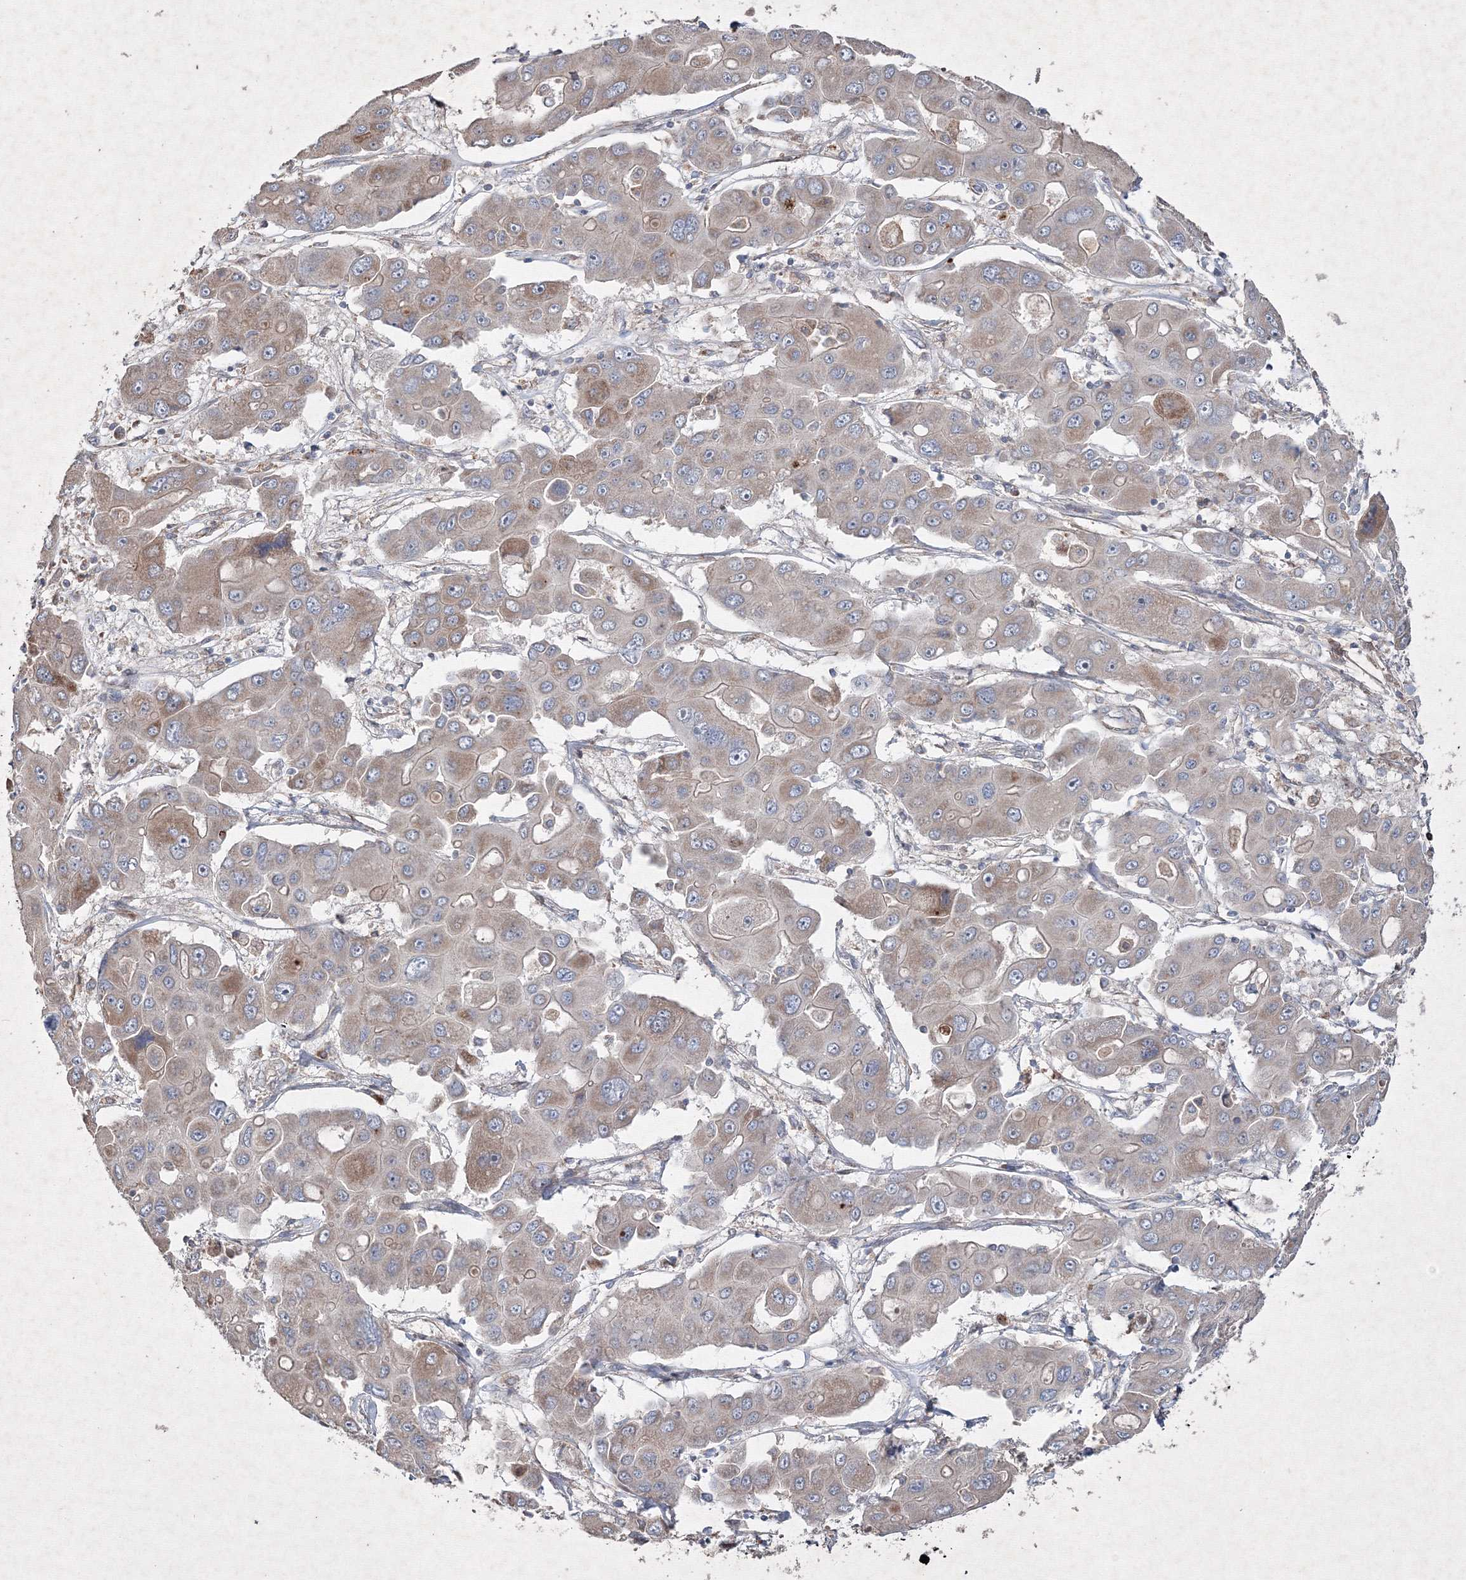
{"staining": {"intensity": "weak", "quantity": "25%-75%", "location": "cytoplasmic/membranous"}, "tissue": "liver cancer", "cell_type": "Tumor cells", "image_type": "cancer", "snomed": [{"axis": "morphology", "description": "Cholangiocarcinoma"}, {"axis": "topography", "description": "Liver"}], "caption": "DAB (3,3'-diaminobenzidine) immunohistochemical staining of human liver cancer shows weak cytoplasmic/membranous protein staining in about 25%-75% of tumor cells.", "gene": "GFM1", "patient": {"sex": "male", "age": 67}}